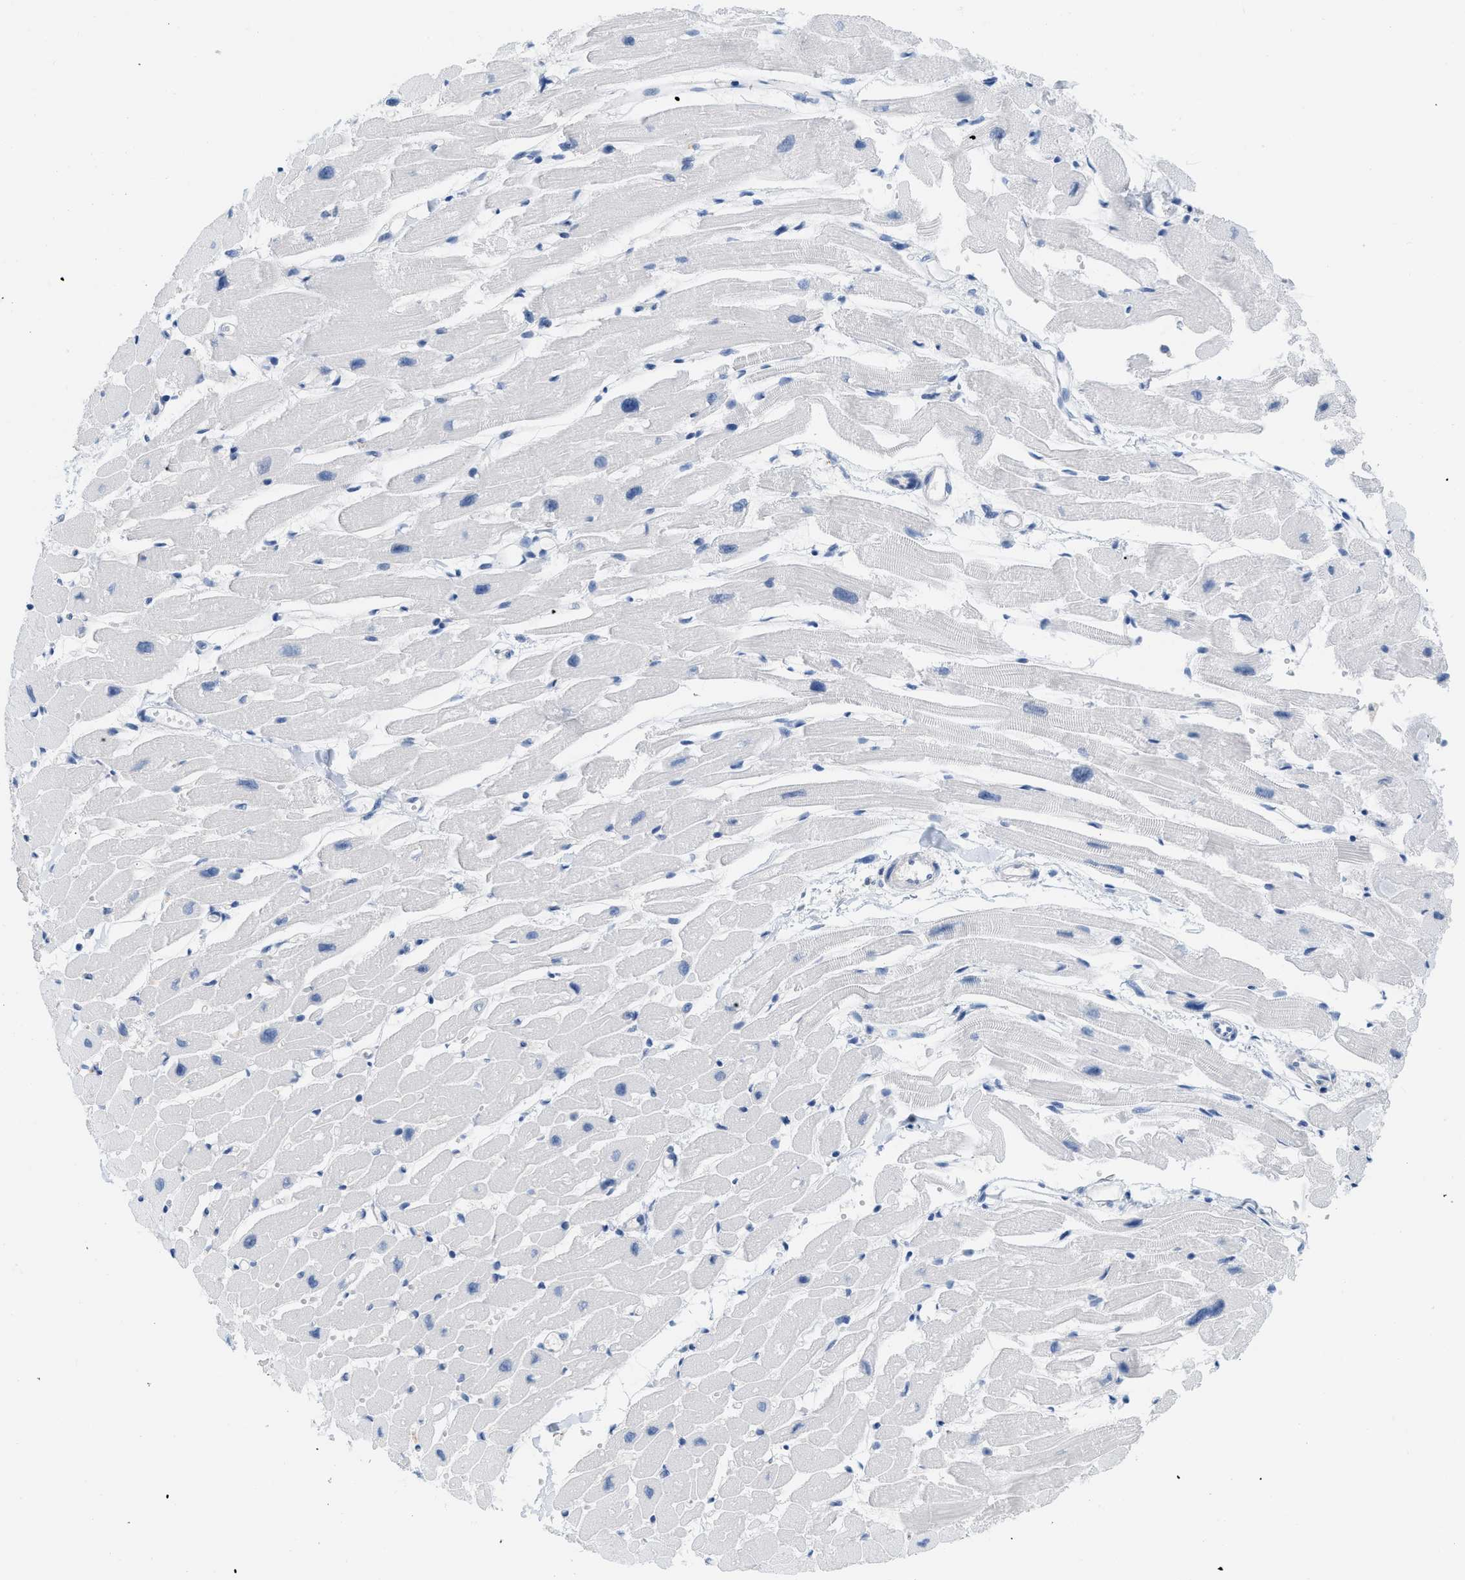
{"staining": {"intensity": "negative", "quantity": "none", "location": "none"}, "tissue": "heart muscle", "cell_type": "Cardiomyocytes", "image_type": "normal", "snomed": [{"axis": "morphology", "description": "Normal tissue, NOS"}, {"axis": "topography", "description": "Heart"}], "caption": "Immunohistochemistry histopathology image of benign heart muscle: human heart muscle stained with DAB shows no significant protein staining in cardiomyocytes. (Immunohistochemistry, brightfield microscopy, high magnification).", "gene": "CSTB", "patient": {"sex": "female", "age": 54}}